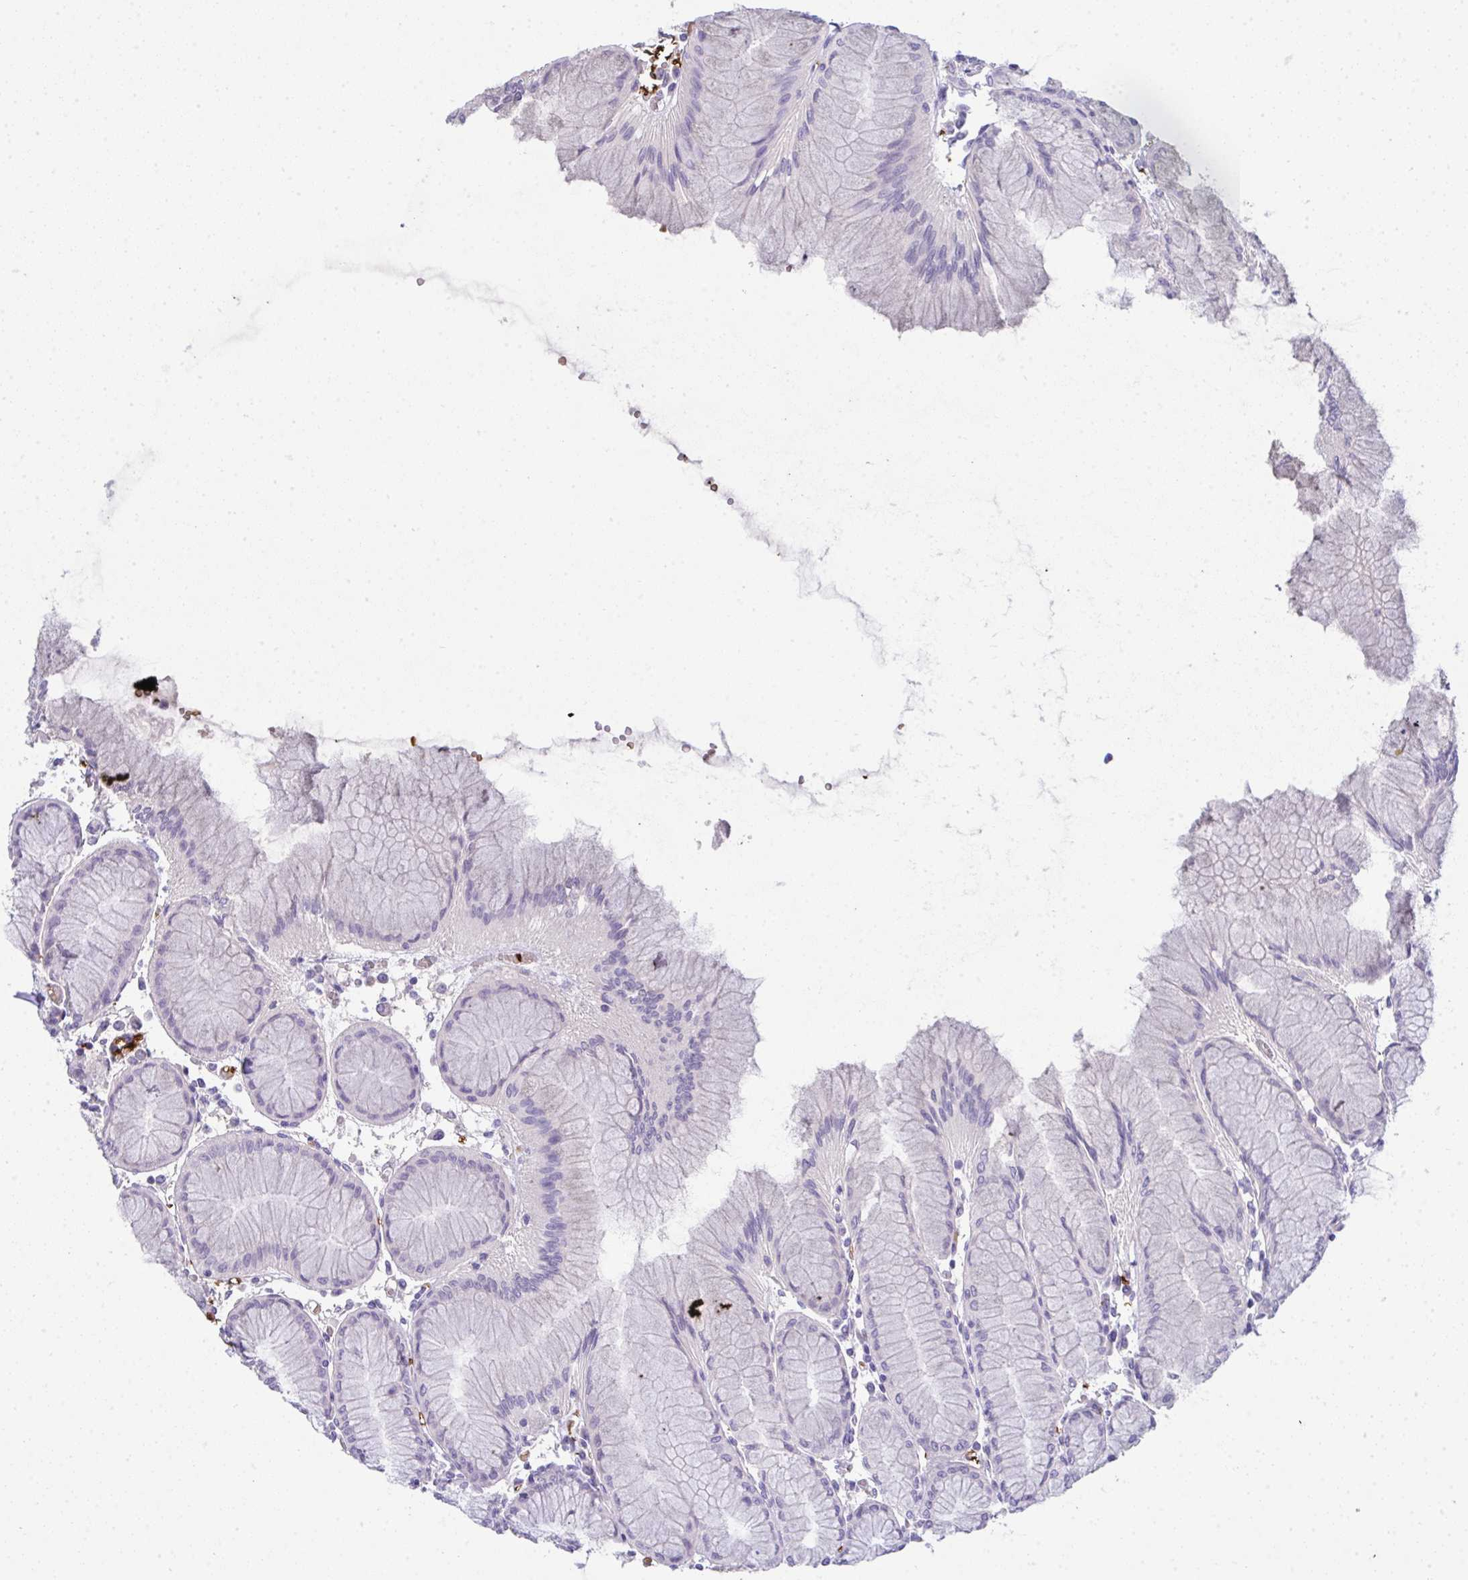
{"staining": {"intensity": "negative", "quantity": "none", "location": "none"}, "tissue": "stomach", "cell_type": "Glandular cells", "image_type": "normal", "snomed": [{"axis": "morphology", "description": "Normal tissue, NOS"}, {"axis": "topography", "description": "Stomach"}], "caption": "High power microscopy histopathology image of an immunohistochemistry photomicrograph of normal stomach, revealing no significant expression in glandular cells.", "gene": "SPTB", "patient": {"sex": "female", "age": 57}}